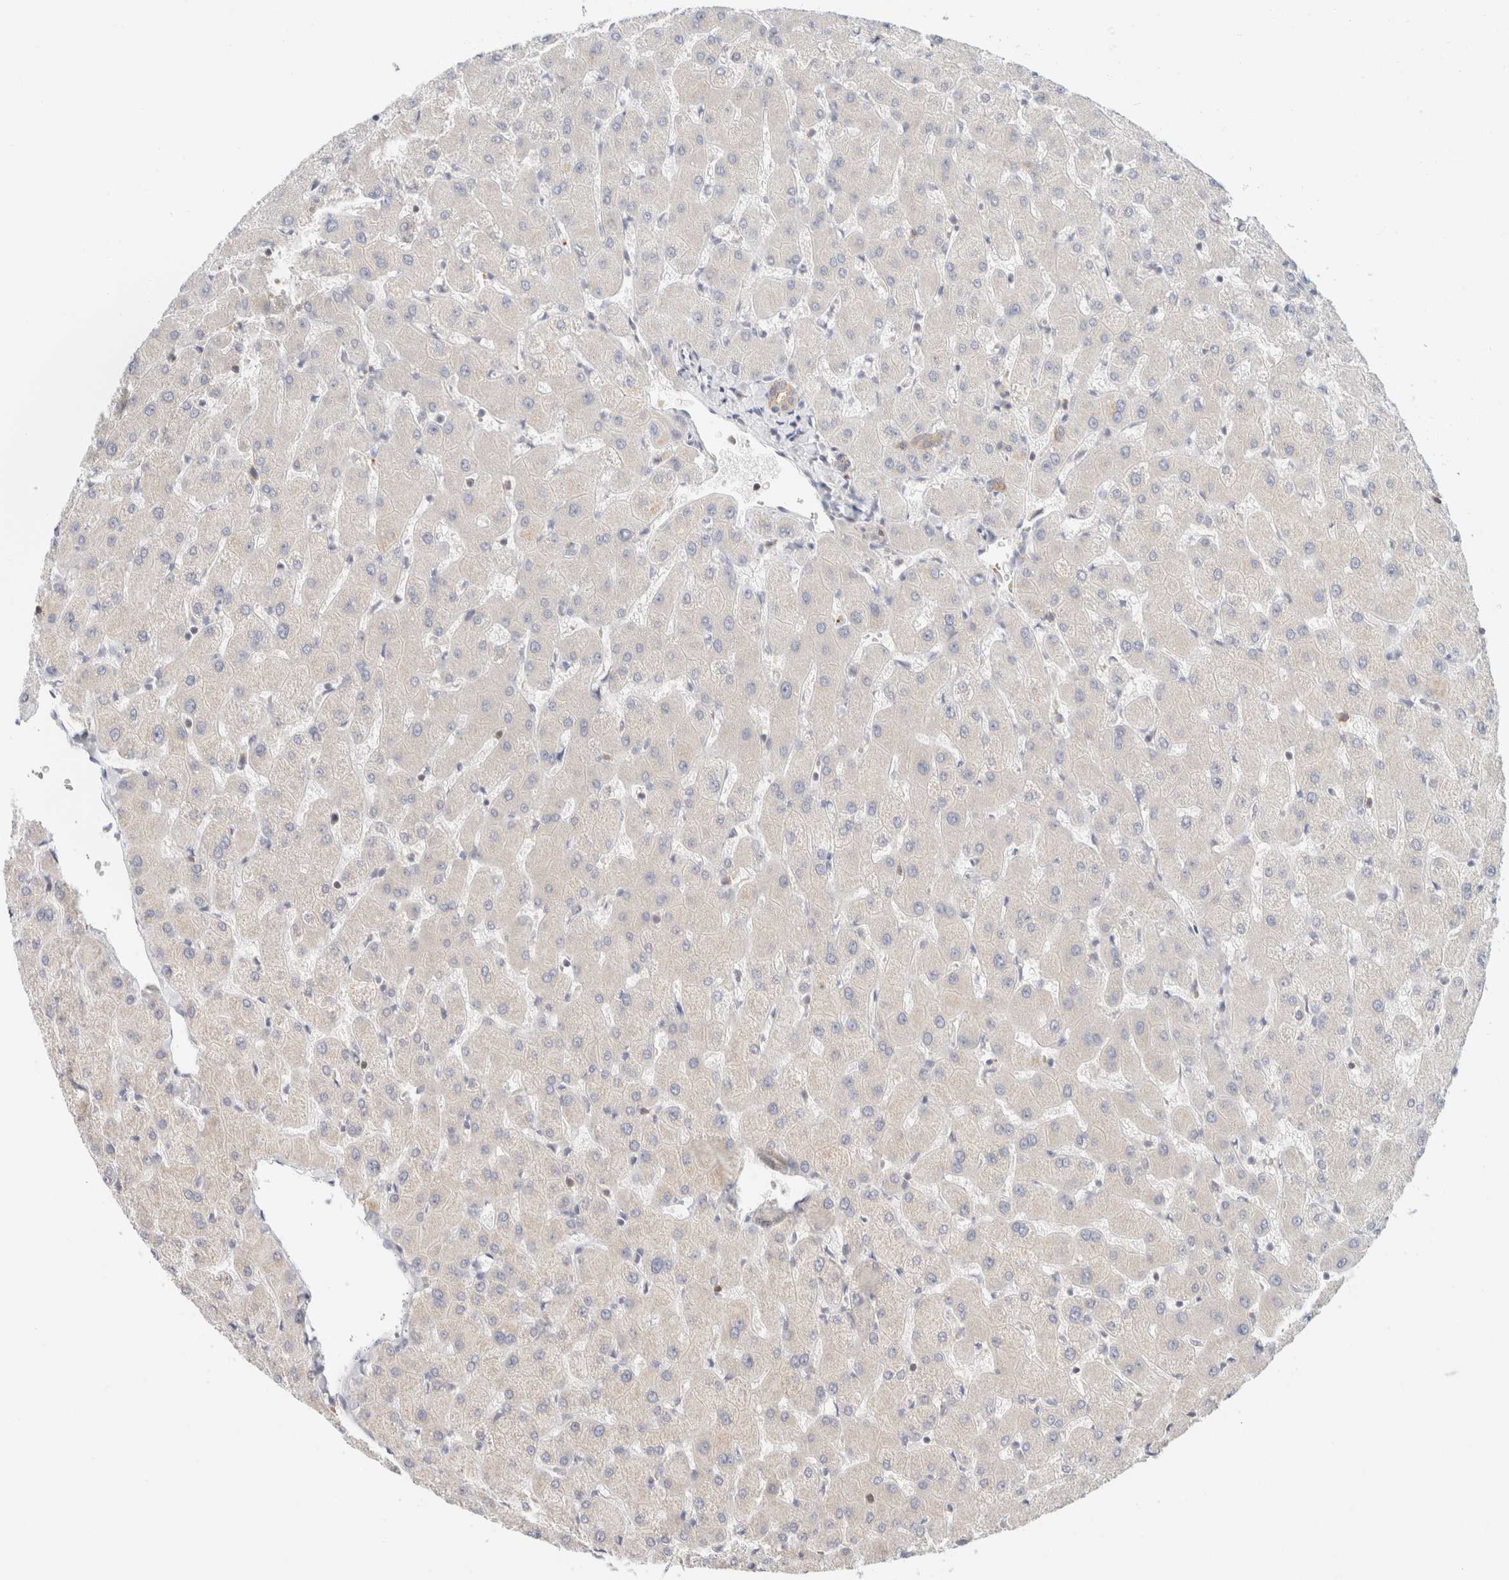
{"staining": {"intensity": "weak", "quantity": "<25%", "location": "cytoplasmic/membranous"}, "tissue": "liver", "cell_type": "Cholangiocytes", "image_type": "normal", "snomed": [{"axis": "morphology", "description": "Normal tissue, NOS"}, {"axis": "topography", "description": "Liver"}], "caption": "The immunohistochemistry image has no significant staining in cholangiocytes of liver.", "gene": "SH3GLB2", "patient": {"sex": "female", "age": 63}}